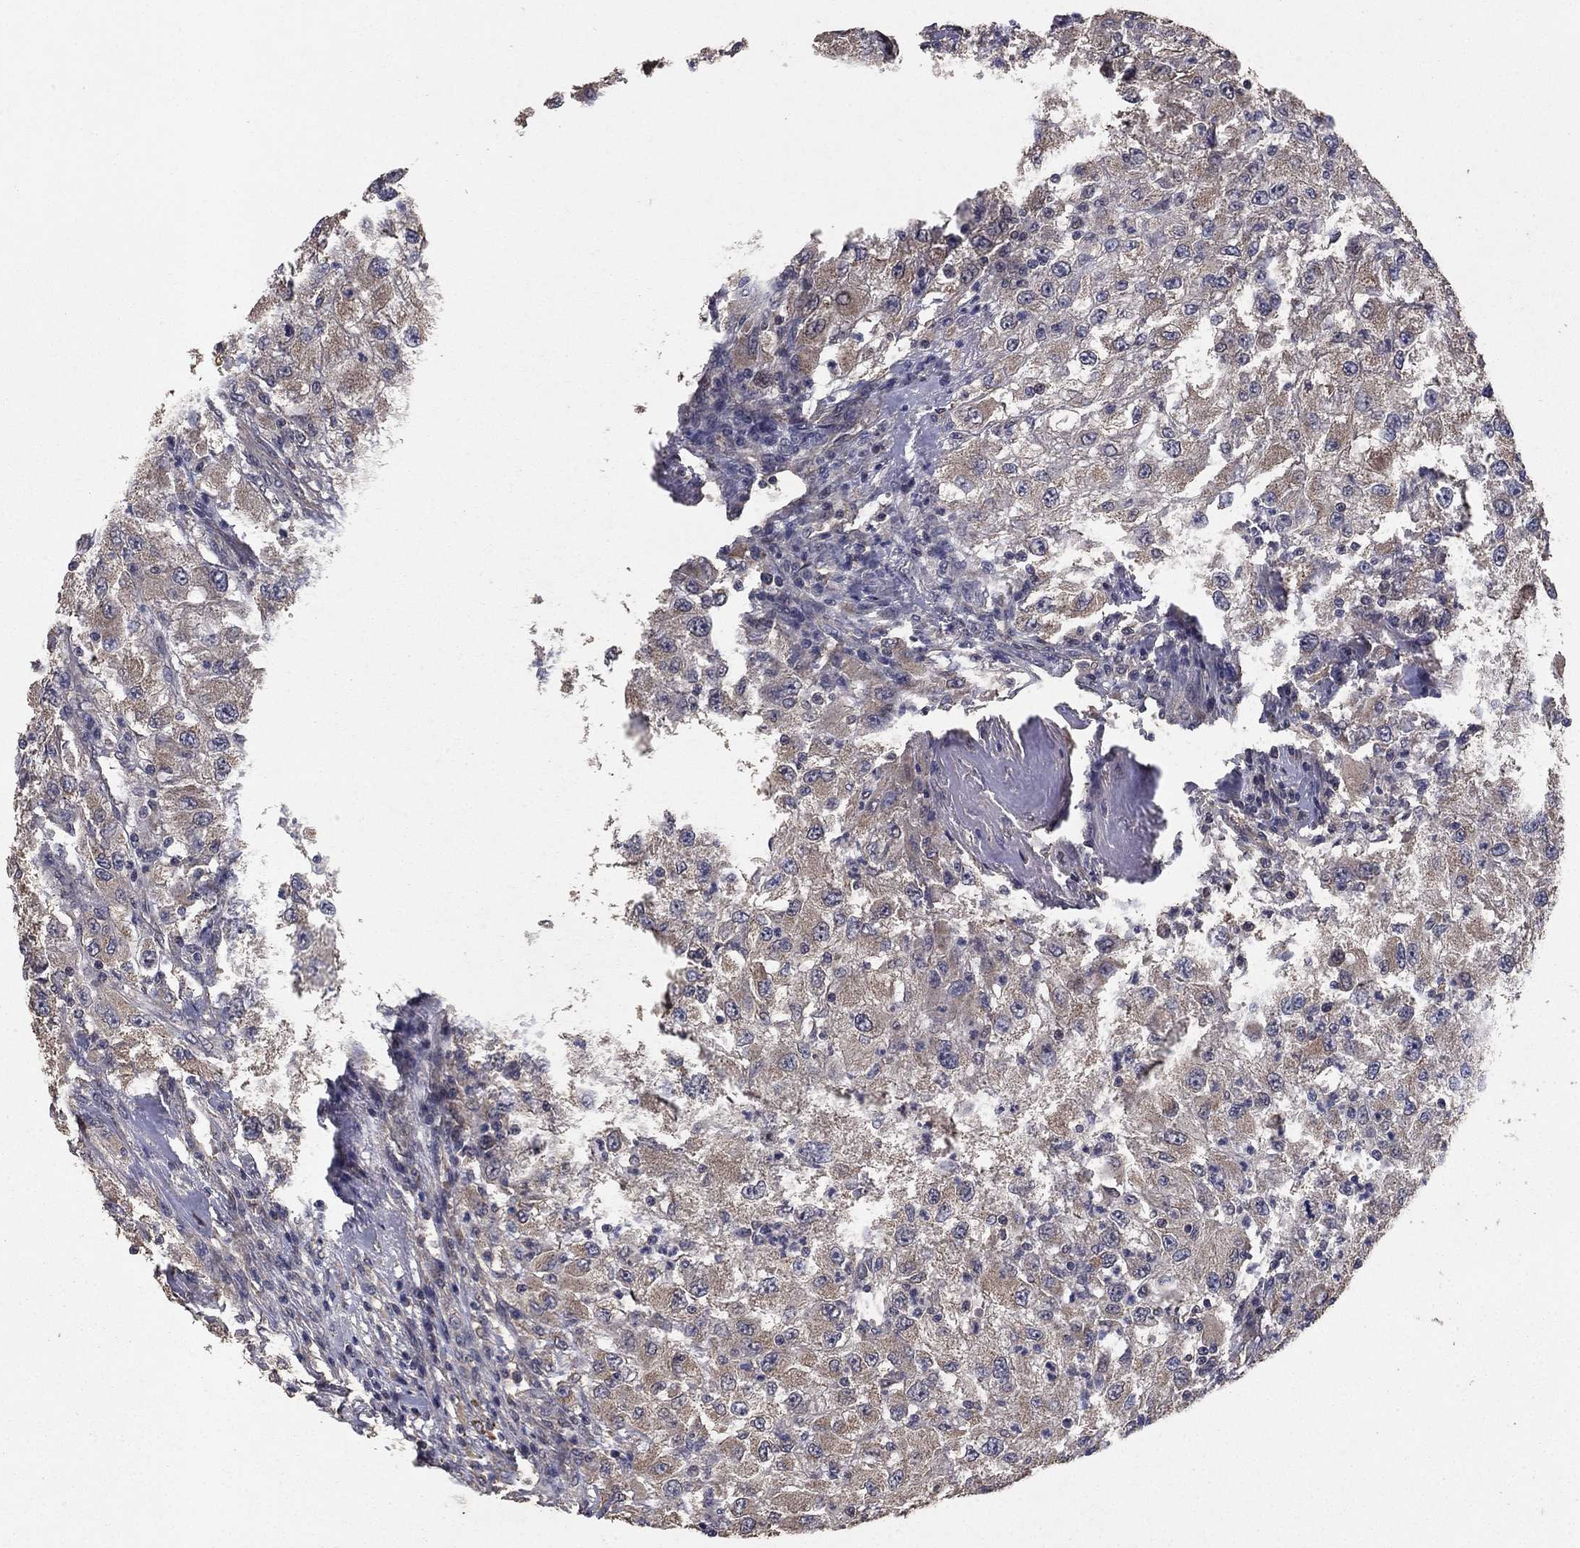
{"staining": {"intensity": "weak", "quantity": ">75%", "location": "cytoplasmic/membranous"}, "tissue": "renal cancer", "cell_type": "Tumor cells", "image_type": "cancer", "snomed": [{"axis": "morphology", "description": "Adenocarcinoma, NOS"}, {"axis": "topography", "description": "Kidney"}], "caption": "A photomicrograph showing weak cytoplasmic/membranous positivity in approximately >75% of tumor cells in renal cancer, as visualized by brown immunohistochemical staining.", "gene": "DHRS1", "patient": {"sex": "female", "age": 67}}